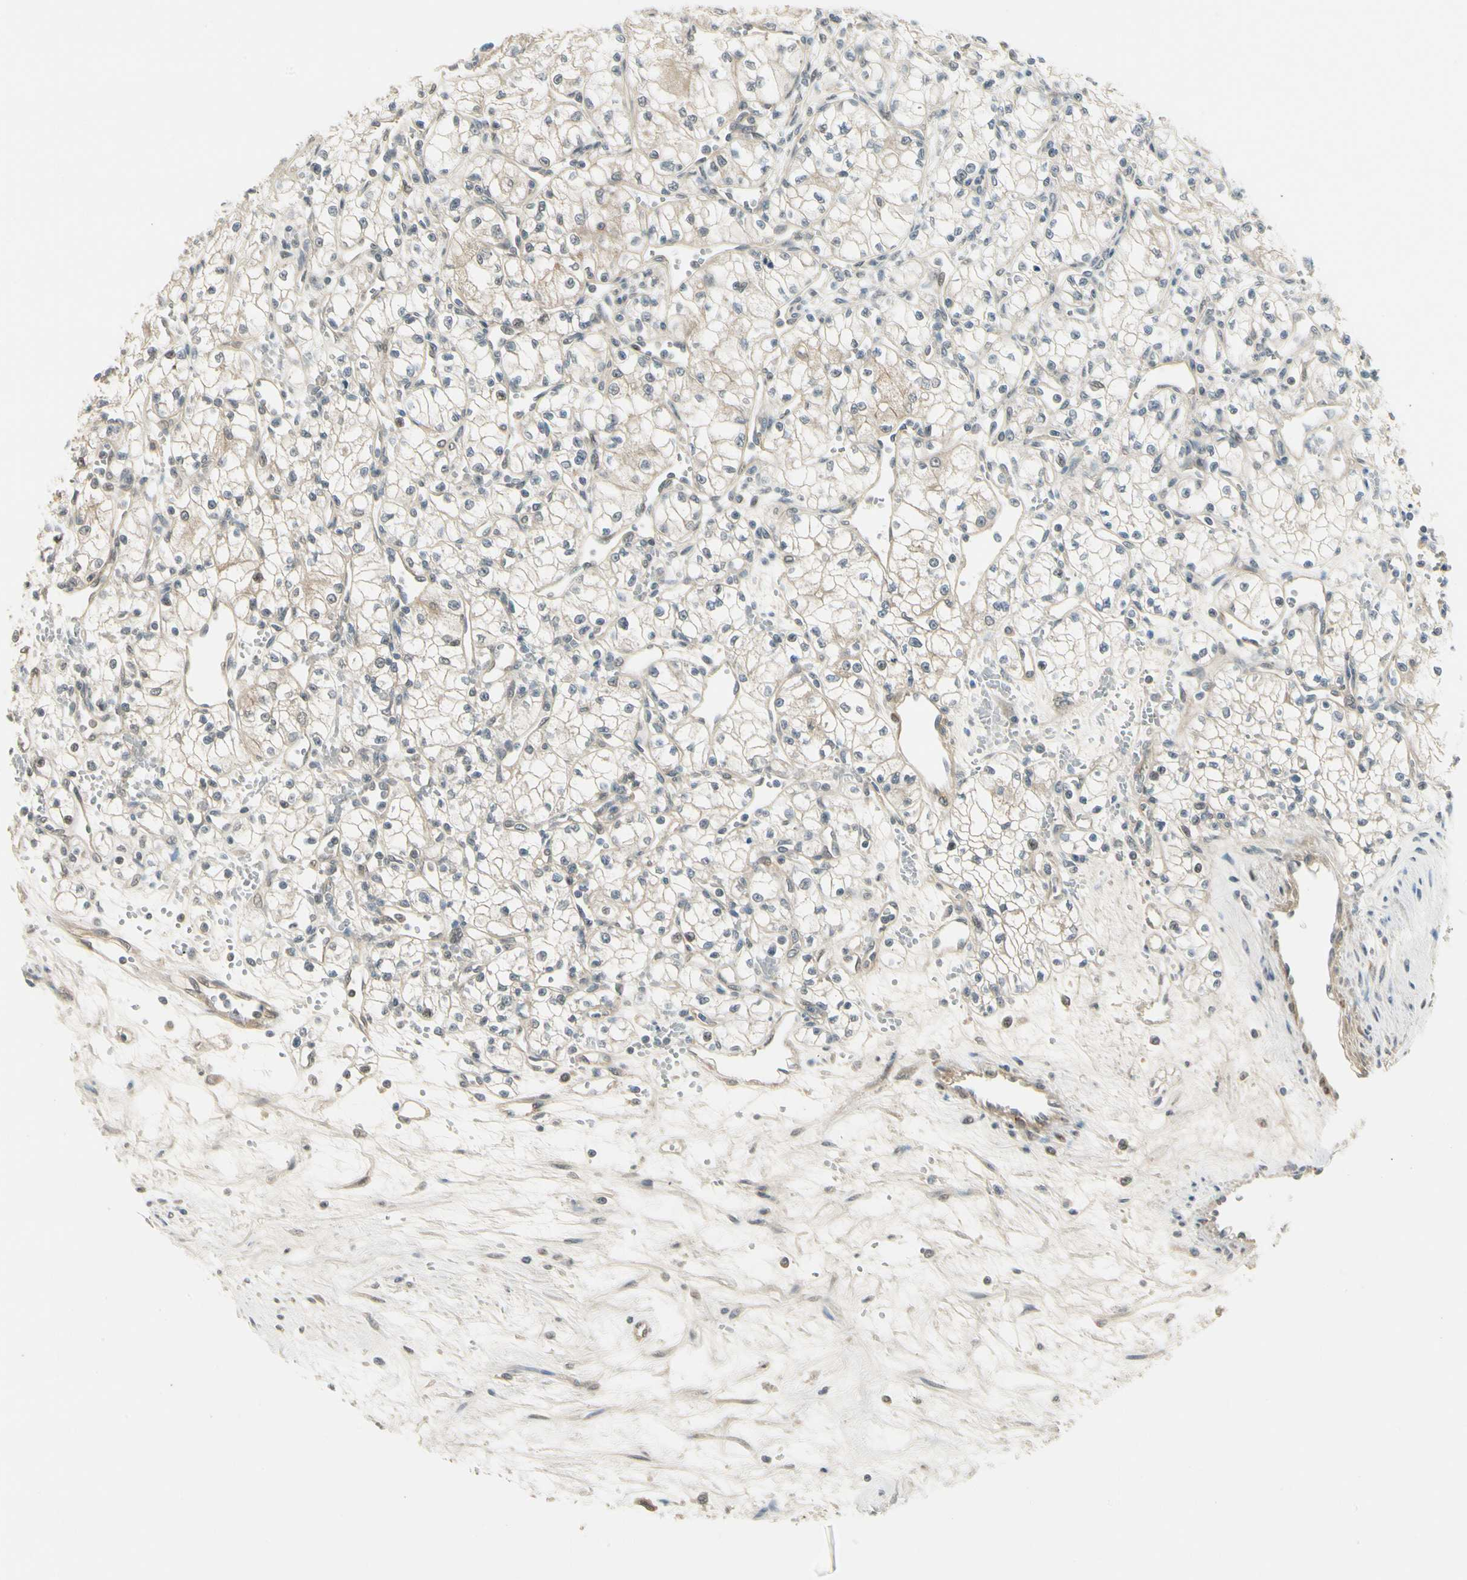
{"staining": {"intensity": "negative", "quantity": "none", "location": "none"}, "tissue": "renal cancer", "cell_type": "Tumor cells", "image_type": "cancer", "snomed": [{"axis": "morphology", "description": "Normal tissue, NOS"}, {"axis": "morphology", "description": "Adenocarcinoma, NOS"}, {"axis": "topography", "description": "Kidney"}], "caption": "The micrograph reveals no significant expression in tumor cells of renal adenocarcinoma.", "gene": "EPHB3", "patient": {"sex": "male", "age": 59}}